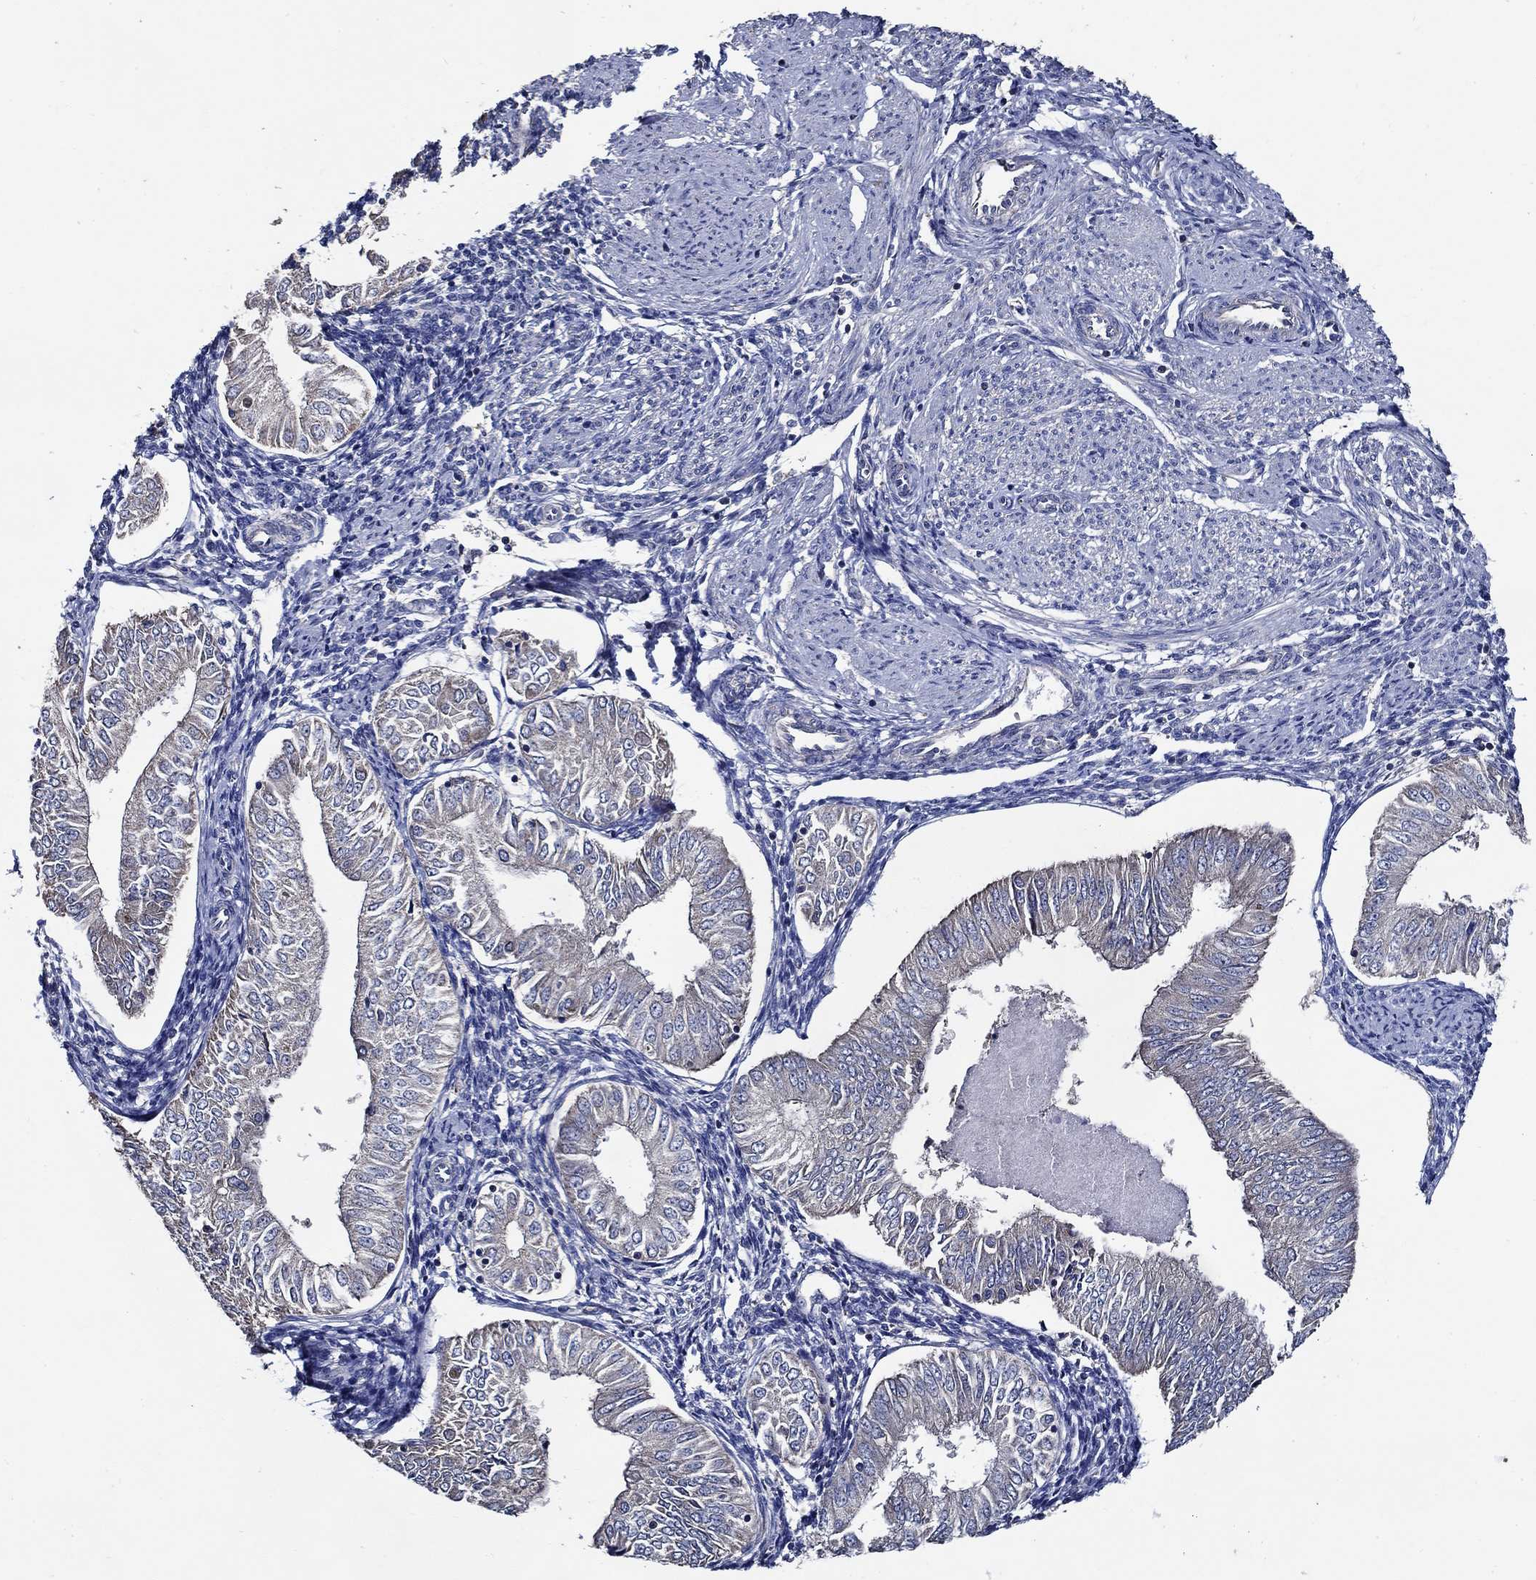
{"staining": {"intensity": "negative", "quantity": "none", "location": "none"}, "tissue": "endometrial cancer", "cell_type": "Tumor cells", "image_type": "cancer", "snomed": [{"axis": "morphology", "description": "Adenocarcinoma, NOS"}, {"axis": "topography", "description": "Endometrium"}], "caption": "Immunohistochemistry (IHC) histopathology image of human endometrial adenocarcinoma stained for a protein (brown), which reveals no positivity in tumor cells.", "gene": "WDR53", "patient": {"sex": "female", "age": 53}}